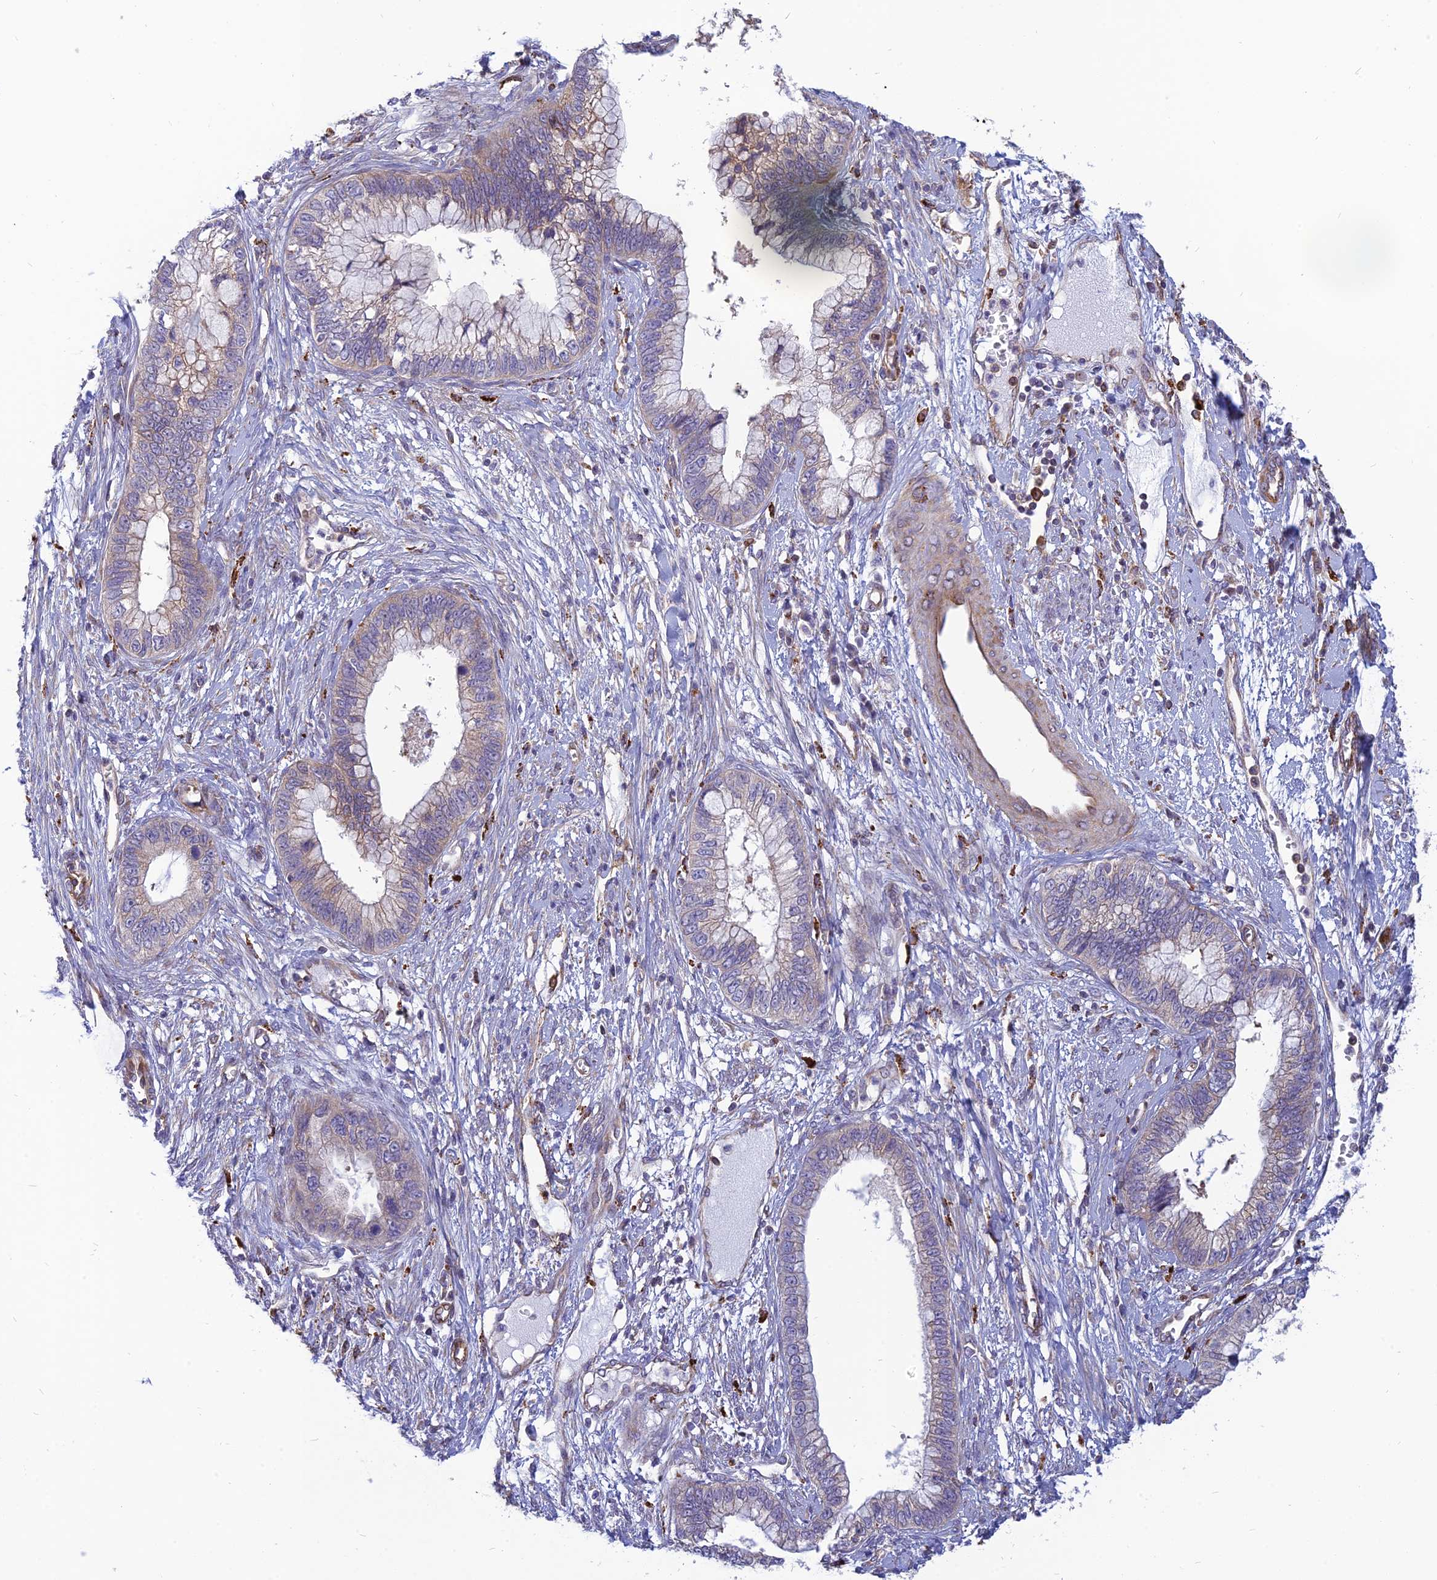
{"staining": {"intensity": "moderate", "quantity": "<25%", "location": "cytoplasmic/membranous"}, "tissue": "cervical cancer", "cell_type": "Tumor cells", "image_type": "cancer", "snomed": [{"axis": "morphology", "description": "Adenocarcinoma, NOS"}, {"axis": "topography", "description": "Cervix"}], "caption": "This micrograph shows IHC staining of human cervical cancer (adenocarcinoma), with low moderate cytoplasmic/membranous positivity in approximately <25% of tumor cells.", "gene": "PHKA2", "patient": {"sex": "female", "age": 44}}